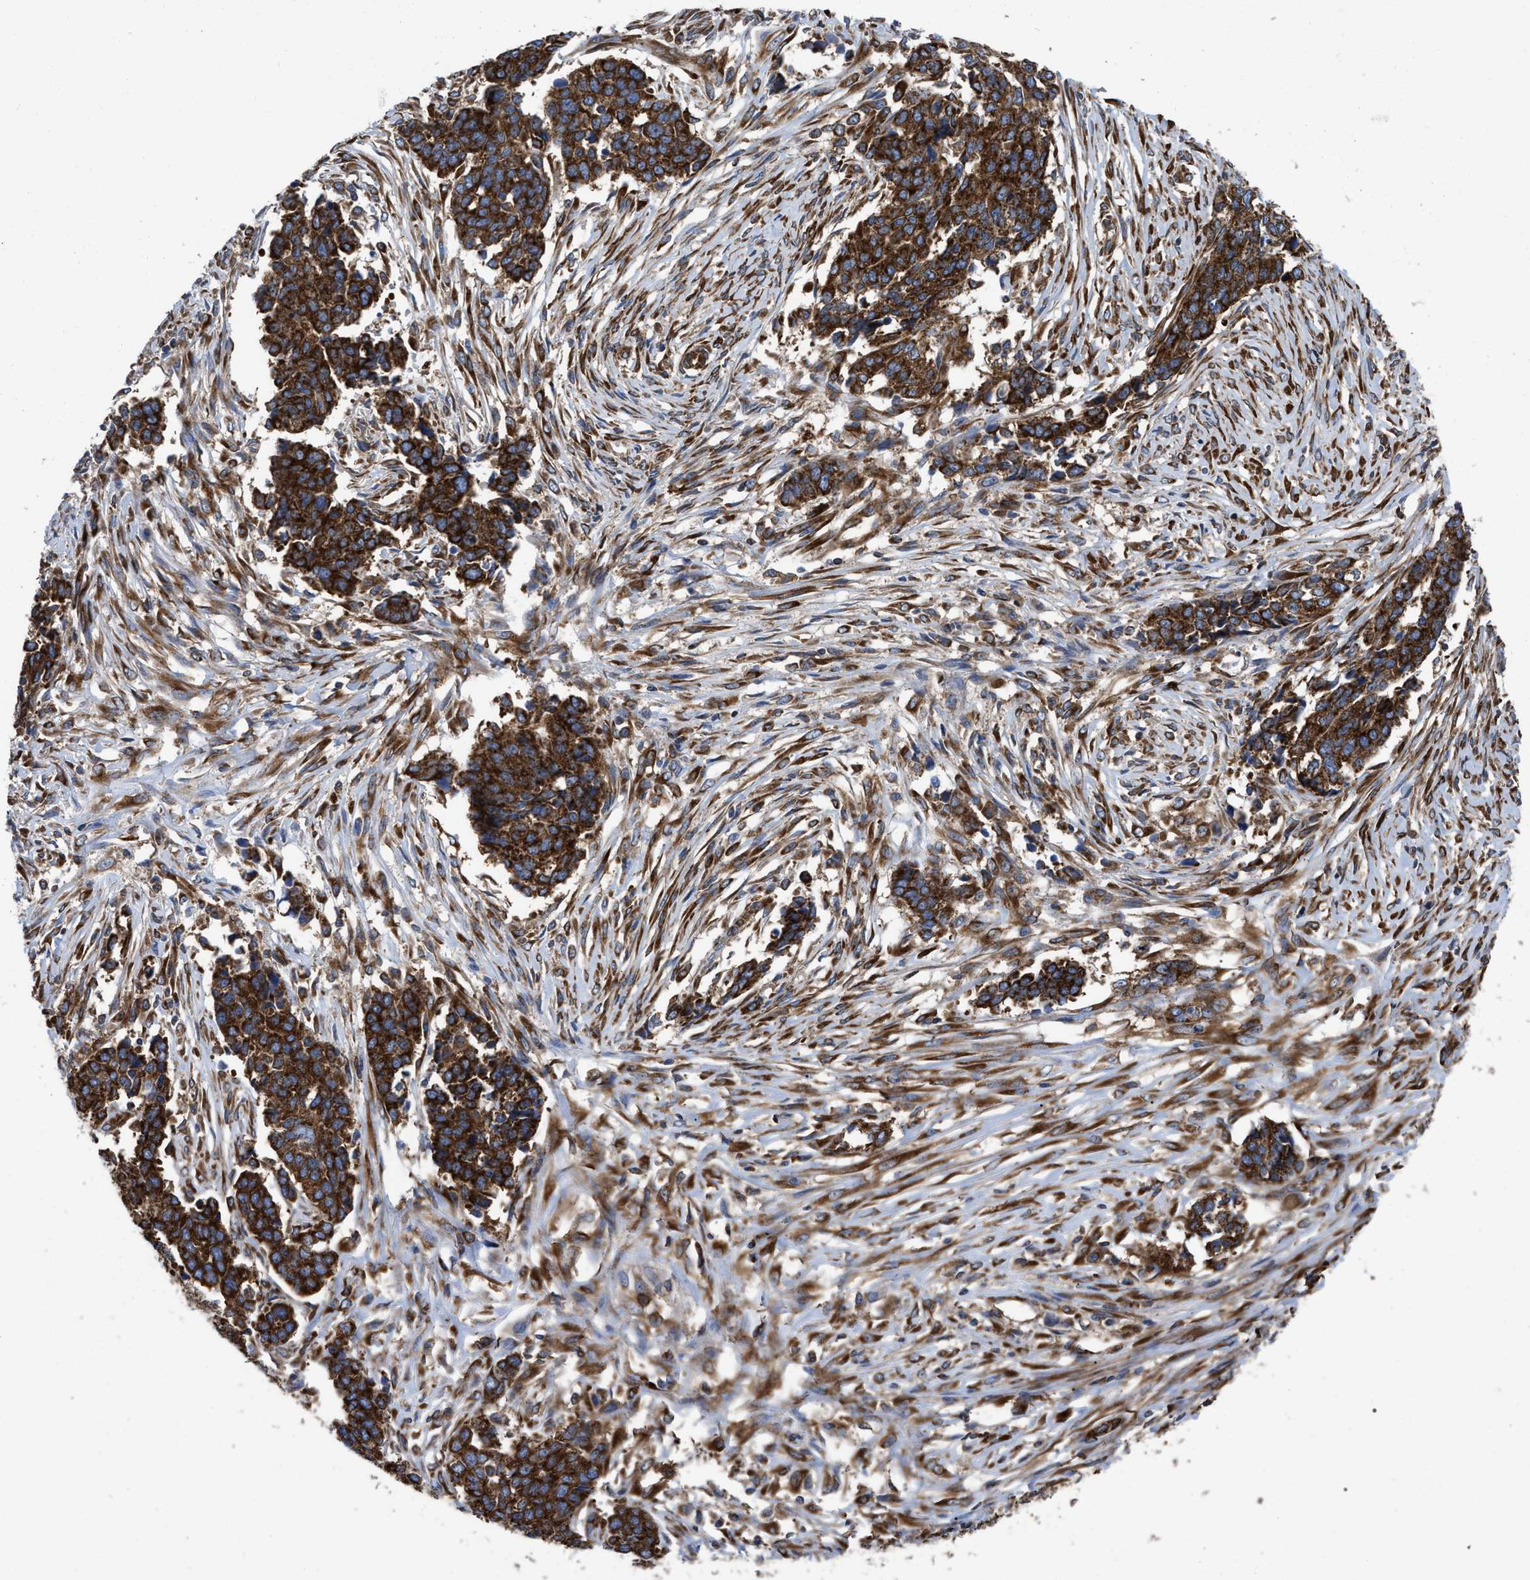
{"staining": {"intensity": "strong", "quantity": ">75%", "location": "cytoplasmic/membranous"}, "tissue": "ovarian cancer", "cell_type": "Tumor cells", "image_type": "cancer", "snomed": [{"axis": "morphology", "description": "Cystadenocarcinoma, serous, NOS"}, {"axis": "topography", "description": "Ovary"}], "caption": "This image demonstrates IHC staining of ovarian cancer, with high strong cytoplasmic/membranous positivity in approximately >75% of tumor cells.", "gene": "FAM120A", "patient": {"sex": "female", "age": 44}}